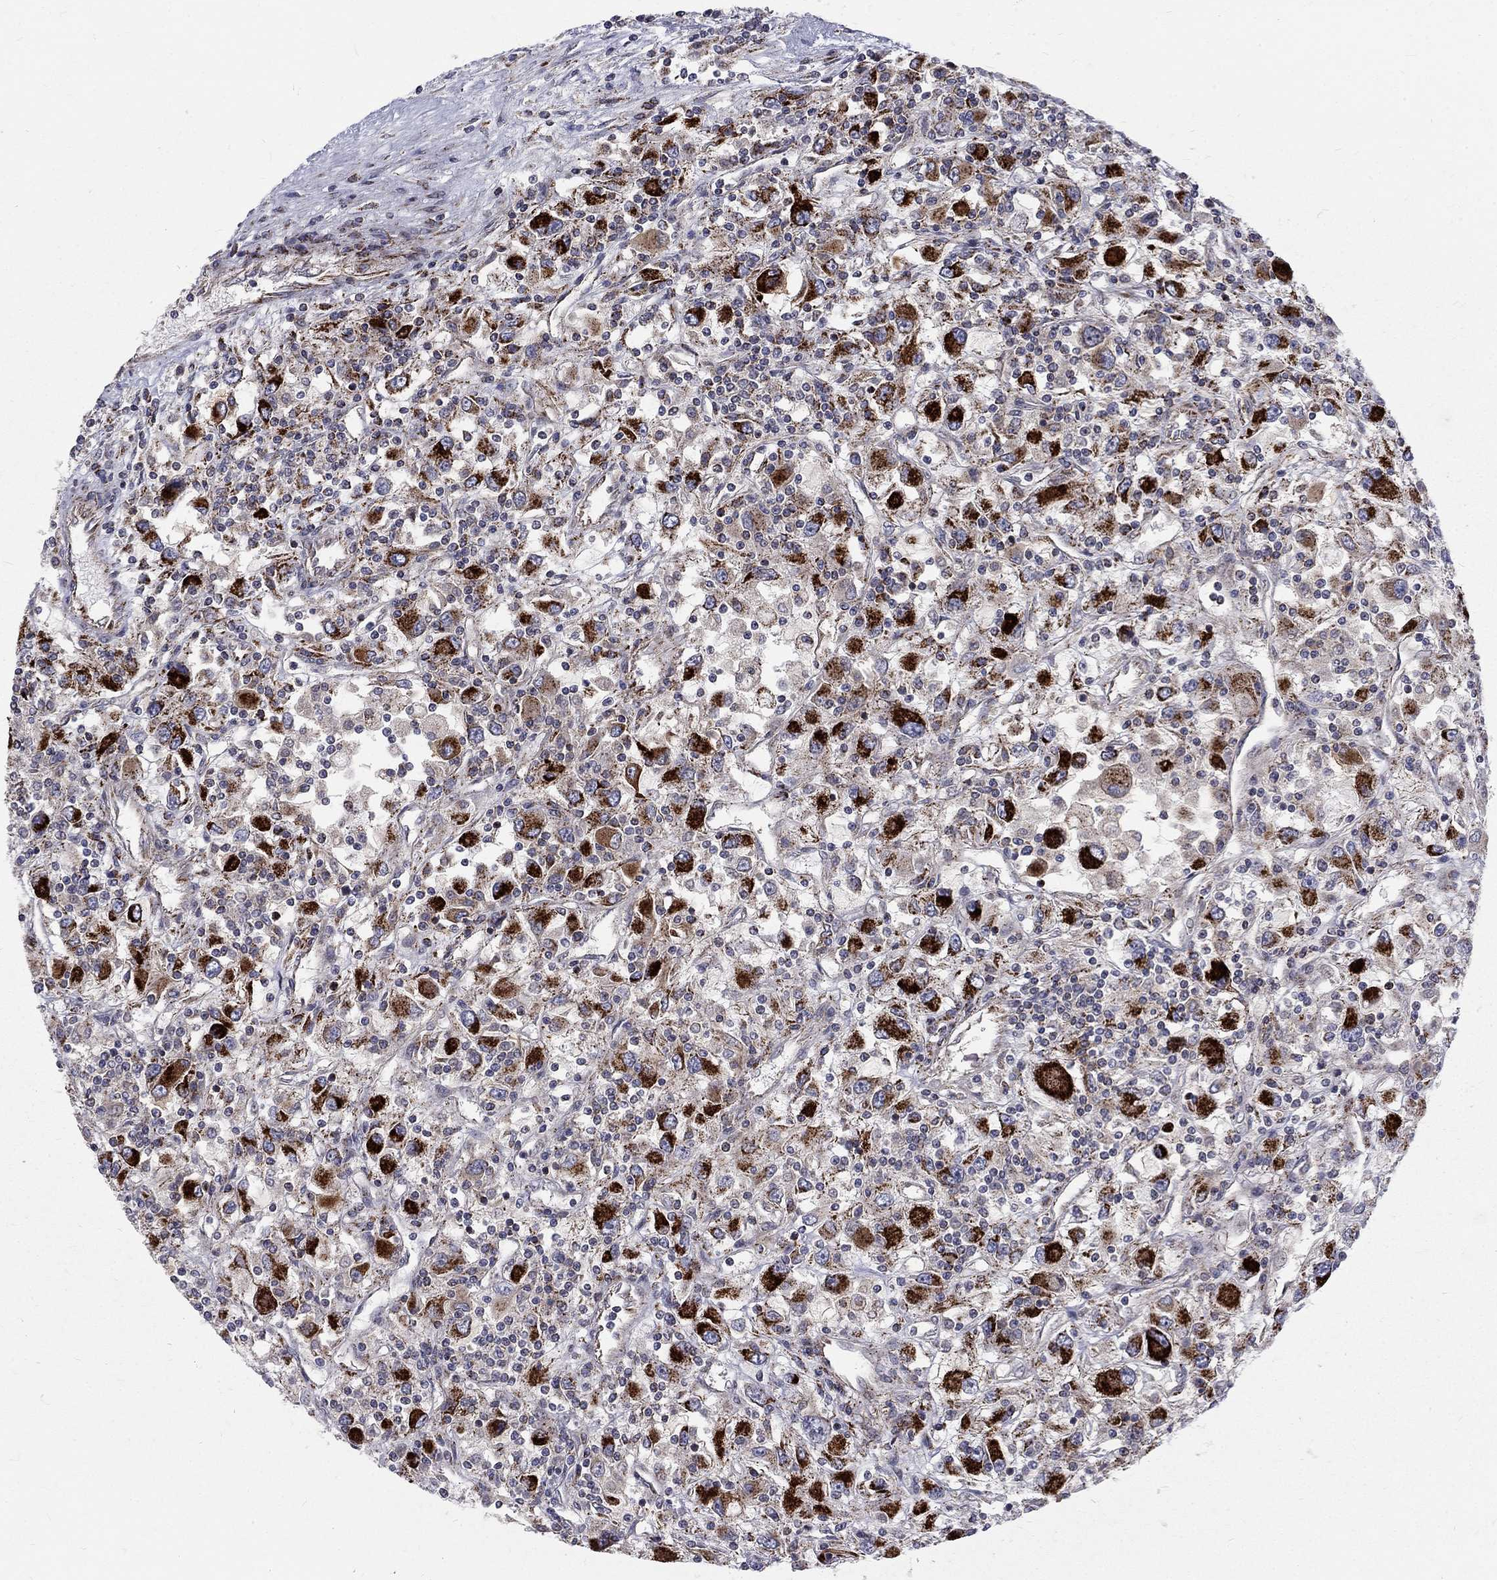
{"staining": {"intensity": "strong", "quantity": "25%-75%", "location": "cytoplasmic/membranous"}, "tissue": "renal cancer", "cell_type": "Tumor cells", "image_type": "cancer", "snomed": [{"axis": "morphology", "description": "Adenocarcinoma, NOS"}, {"axis": "topography", "description": "Kidney"}], "caption": "There is high levels of strong cytoplasmic/membranous staining in tumor cells of renal adenocarcinoma, as demonstrated by immunohistochemical staining (brown color).", "gene": "ALDH1B1", "patient": {"sex": "female", "age": 67}}